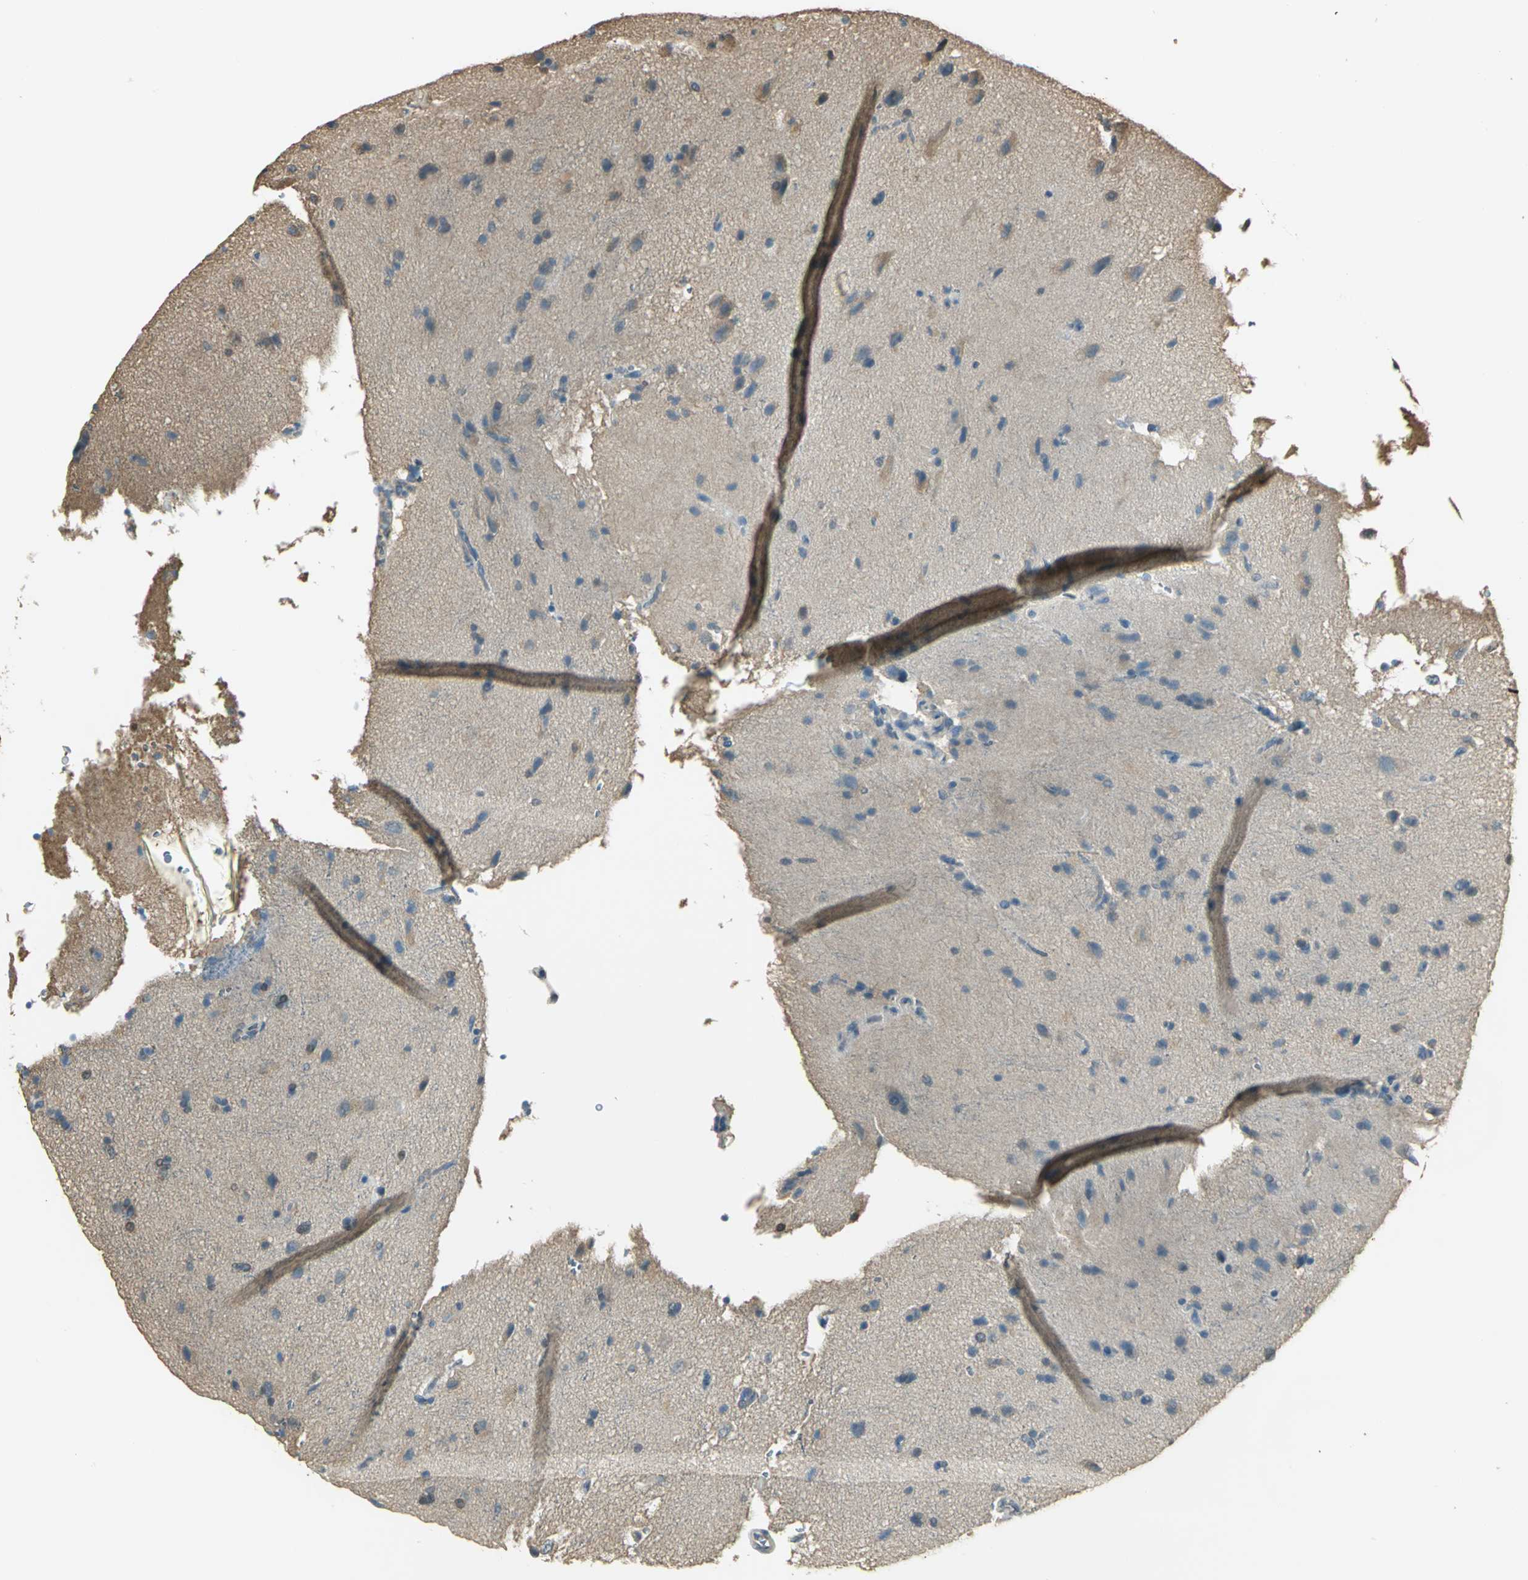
{"staining": {"intensity": "negative", "quantity": "none", "location": "none"}, "tissue": "cerebral cortex", "cell_type": "Endothelial cells", "image_type": "normal", "snomed": [{"axis": "morphology", "description": "Normal tissue, NOS"}, {"axis": "topography", "description": "Cerebral cortex"}], "caption": "There is no significant staining in endothelial cells of cerebral cortex.", "gene": "PARK7", "patient": {"sex": "male", "age": 62}}